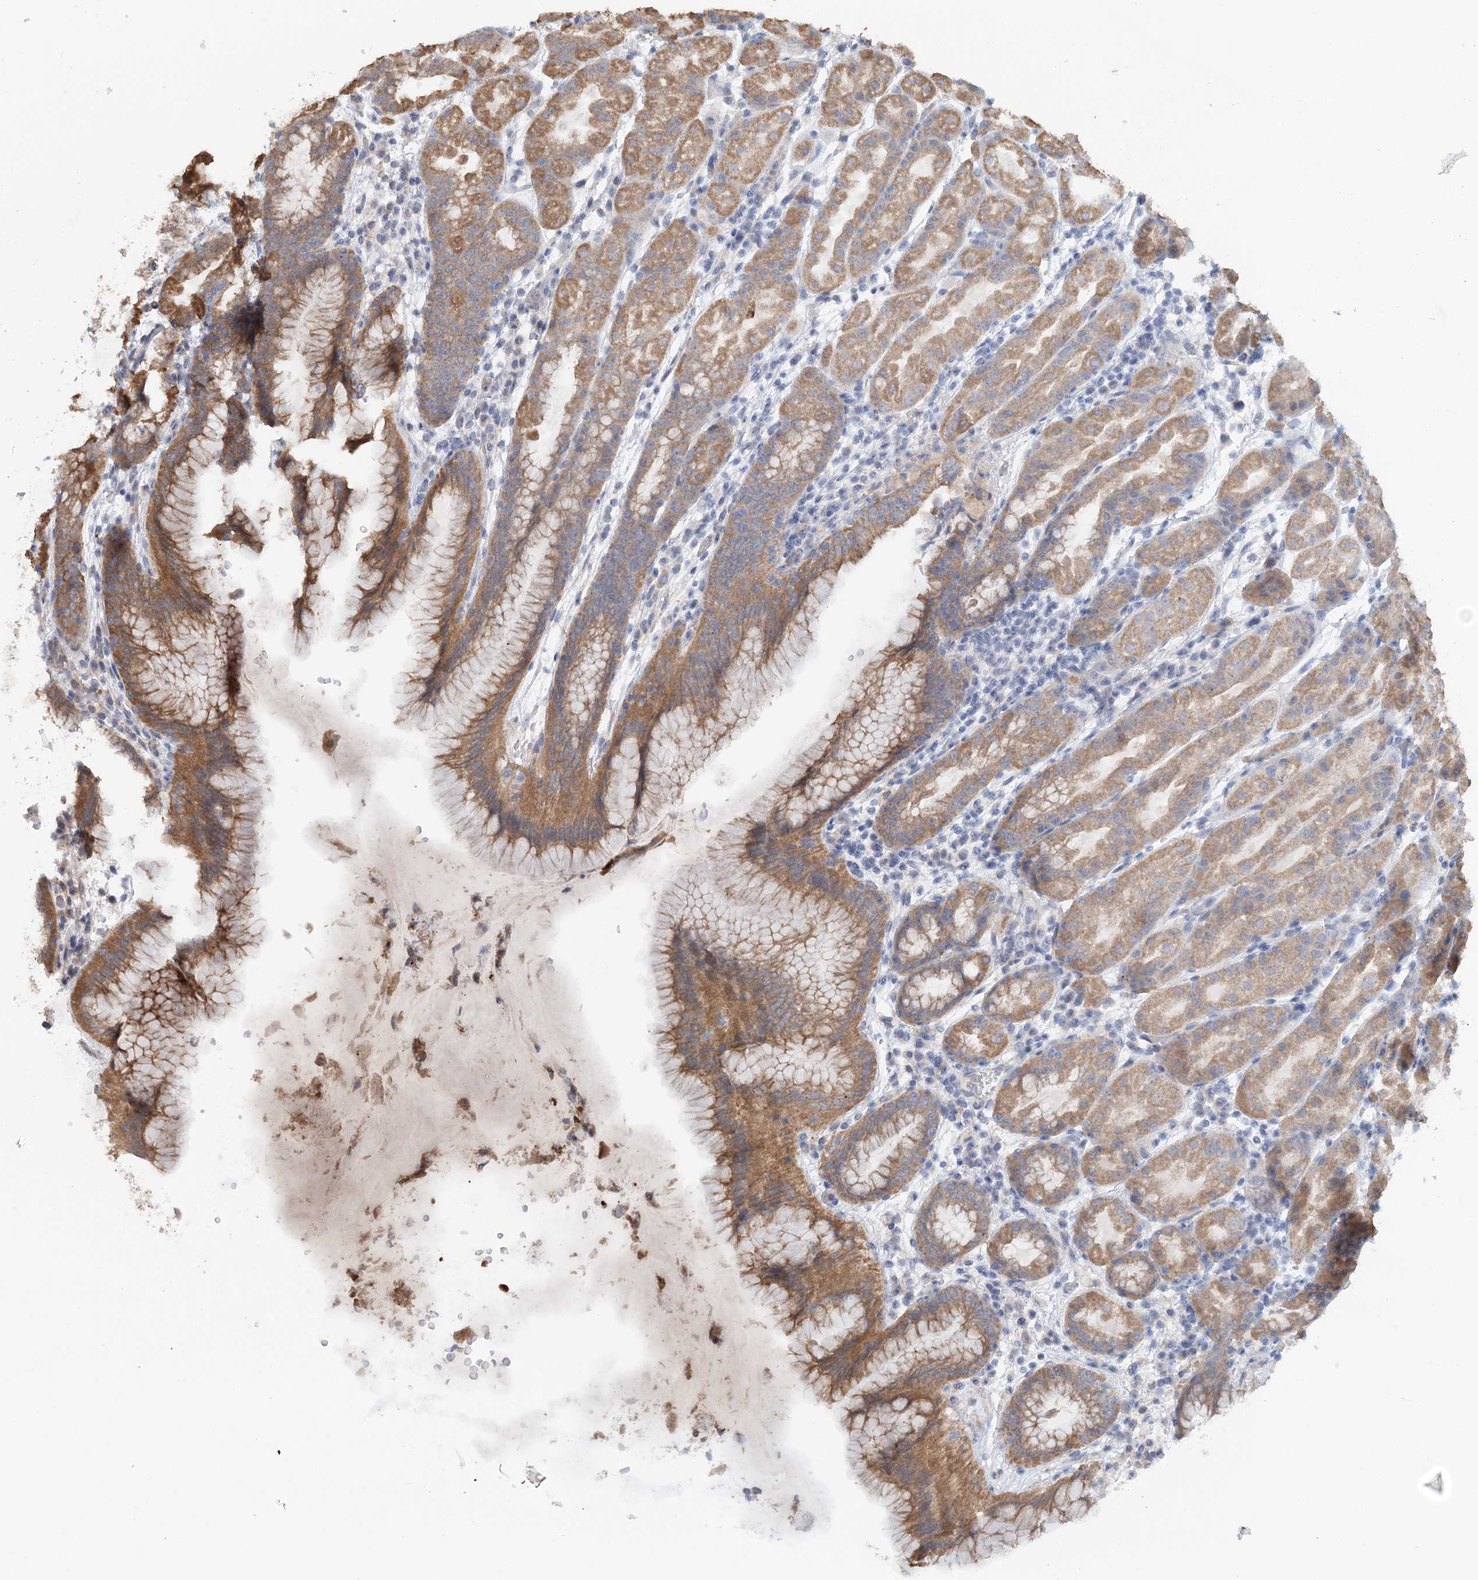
{"staining": {"intensity": "moderate", "quantity": ">75%", "location": "cytoplasmic/membranous"}, "tissue": "stomach", "cell_type": "Glandular cells", "image_type": "normal", "snomed": [{"axis": "morphology", "description": "Normal tissue, NOS"}, {"axis": "topography", "description": "Stomach"}], "caption": "DAB (3,3'-diaminobenzidine) immunohistochemical staining of normal human stomach displays moderate cytoplasmic/membranous protein expression in approximately >75% of glandular cells.", "gene": "FBXO38", "patient": {"sex": "female", "age": 79}}